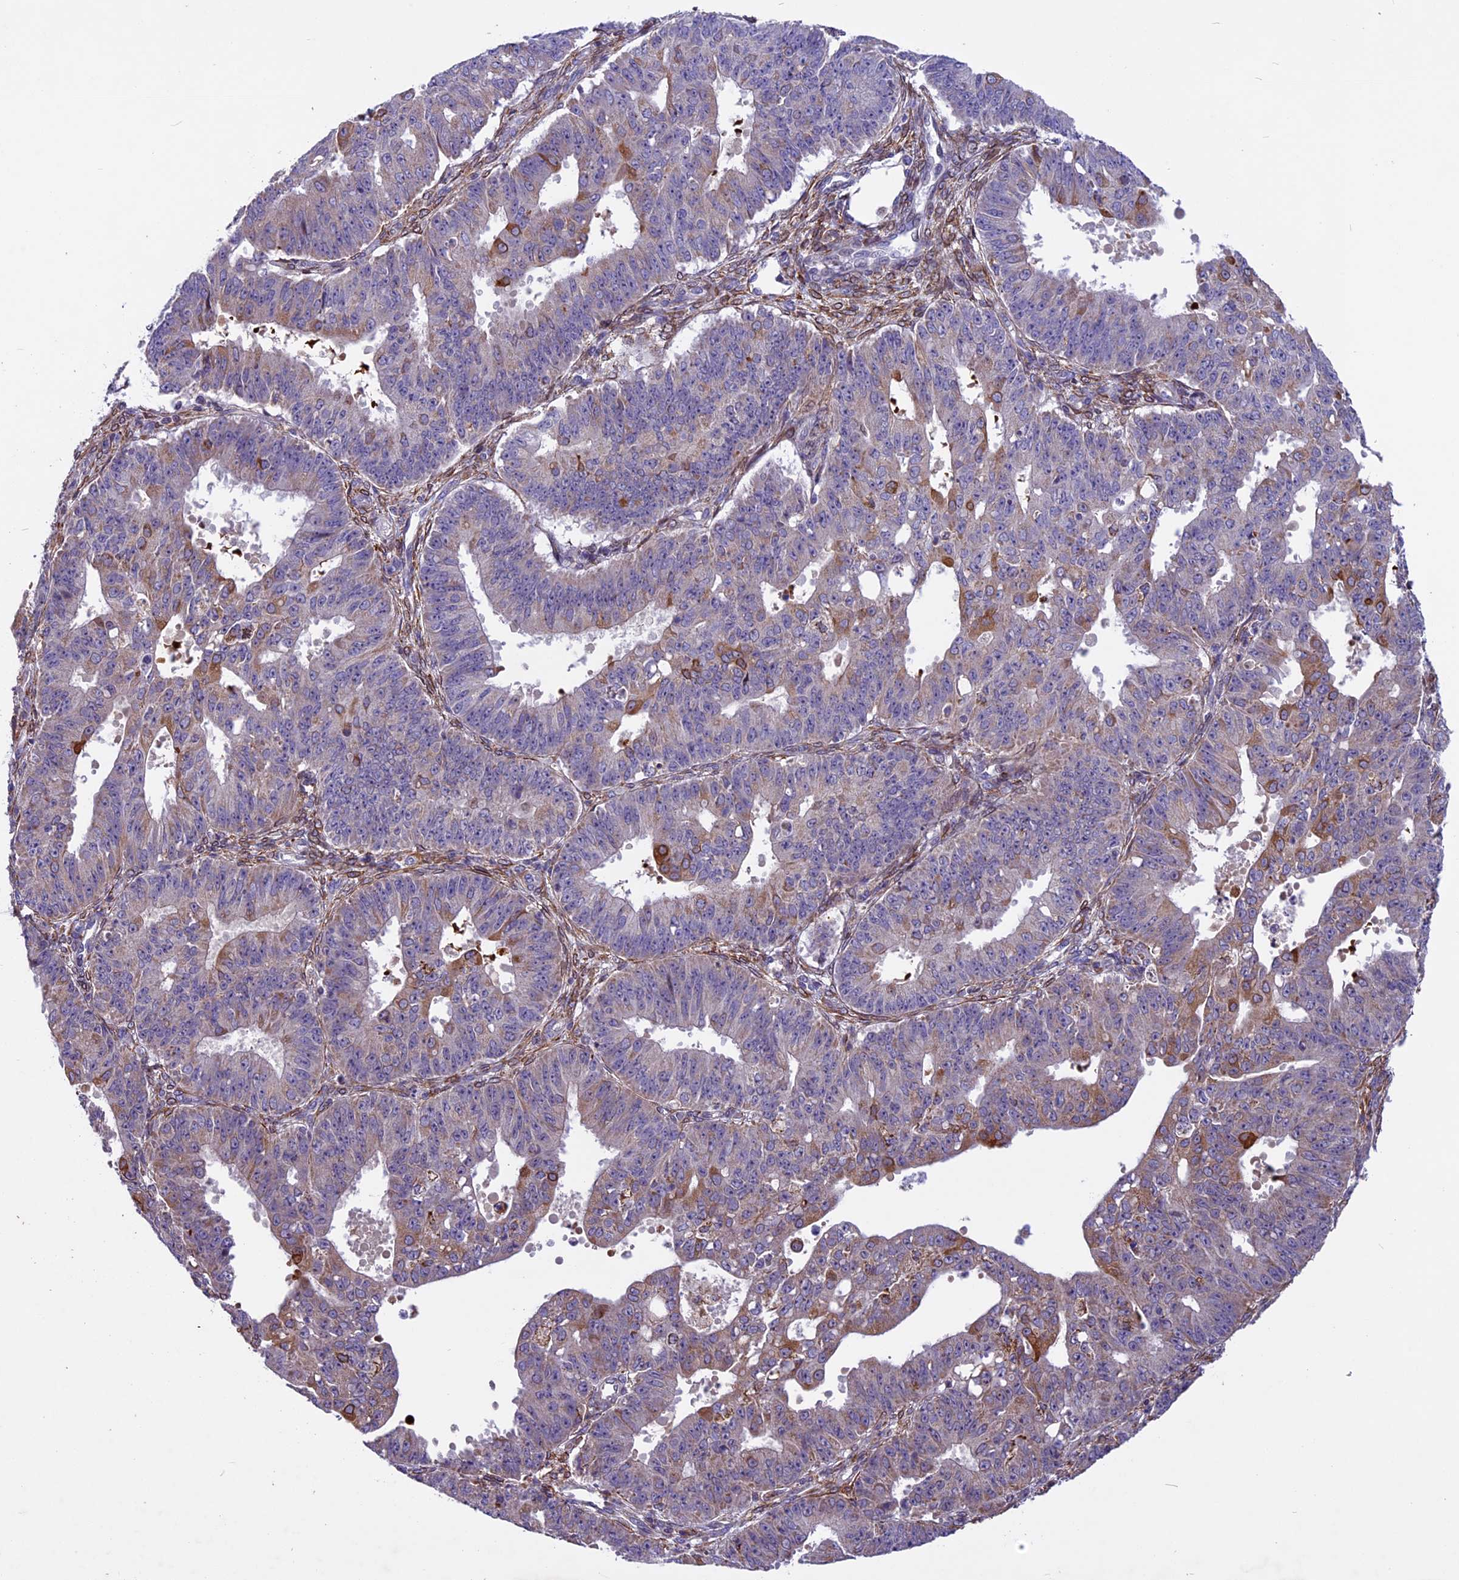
{"staining": {"intensity": "moderate", "quantity": "<25%", "location": "cytoplasmic/membranous"}, "tissue": "ovarian cancer", "cell_type": "Tumor cells", "image_type": "cancer", "snomed": [{"axis": "morphology", "description": "Carcinoma, endometroid"}, {"axis": "topography", "description": "Appendix"}, {"axis": "topography", "description": "Ovary"}], "caption": "Ovarian cancer (endometroid carcinoma) stained with DAB (3,3'-diaminobenzidine) immunohistochemistry (IHC) shows low levels of moderate cytoplasmic/membranous positivity in approximately <25% of tumor cells.", "gene": "MIEF2", "patient": {"sex": "female", "age": 42}}